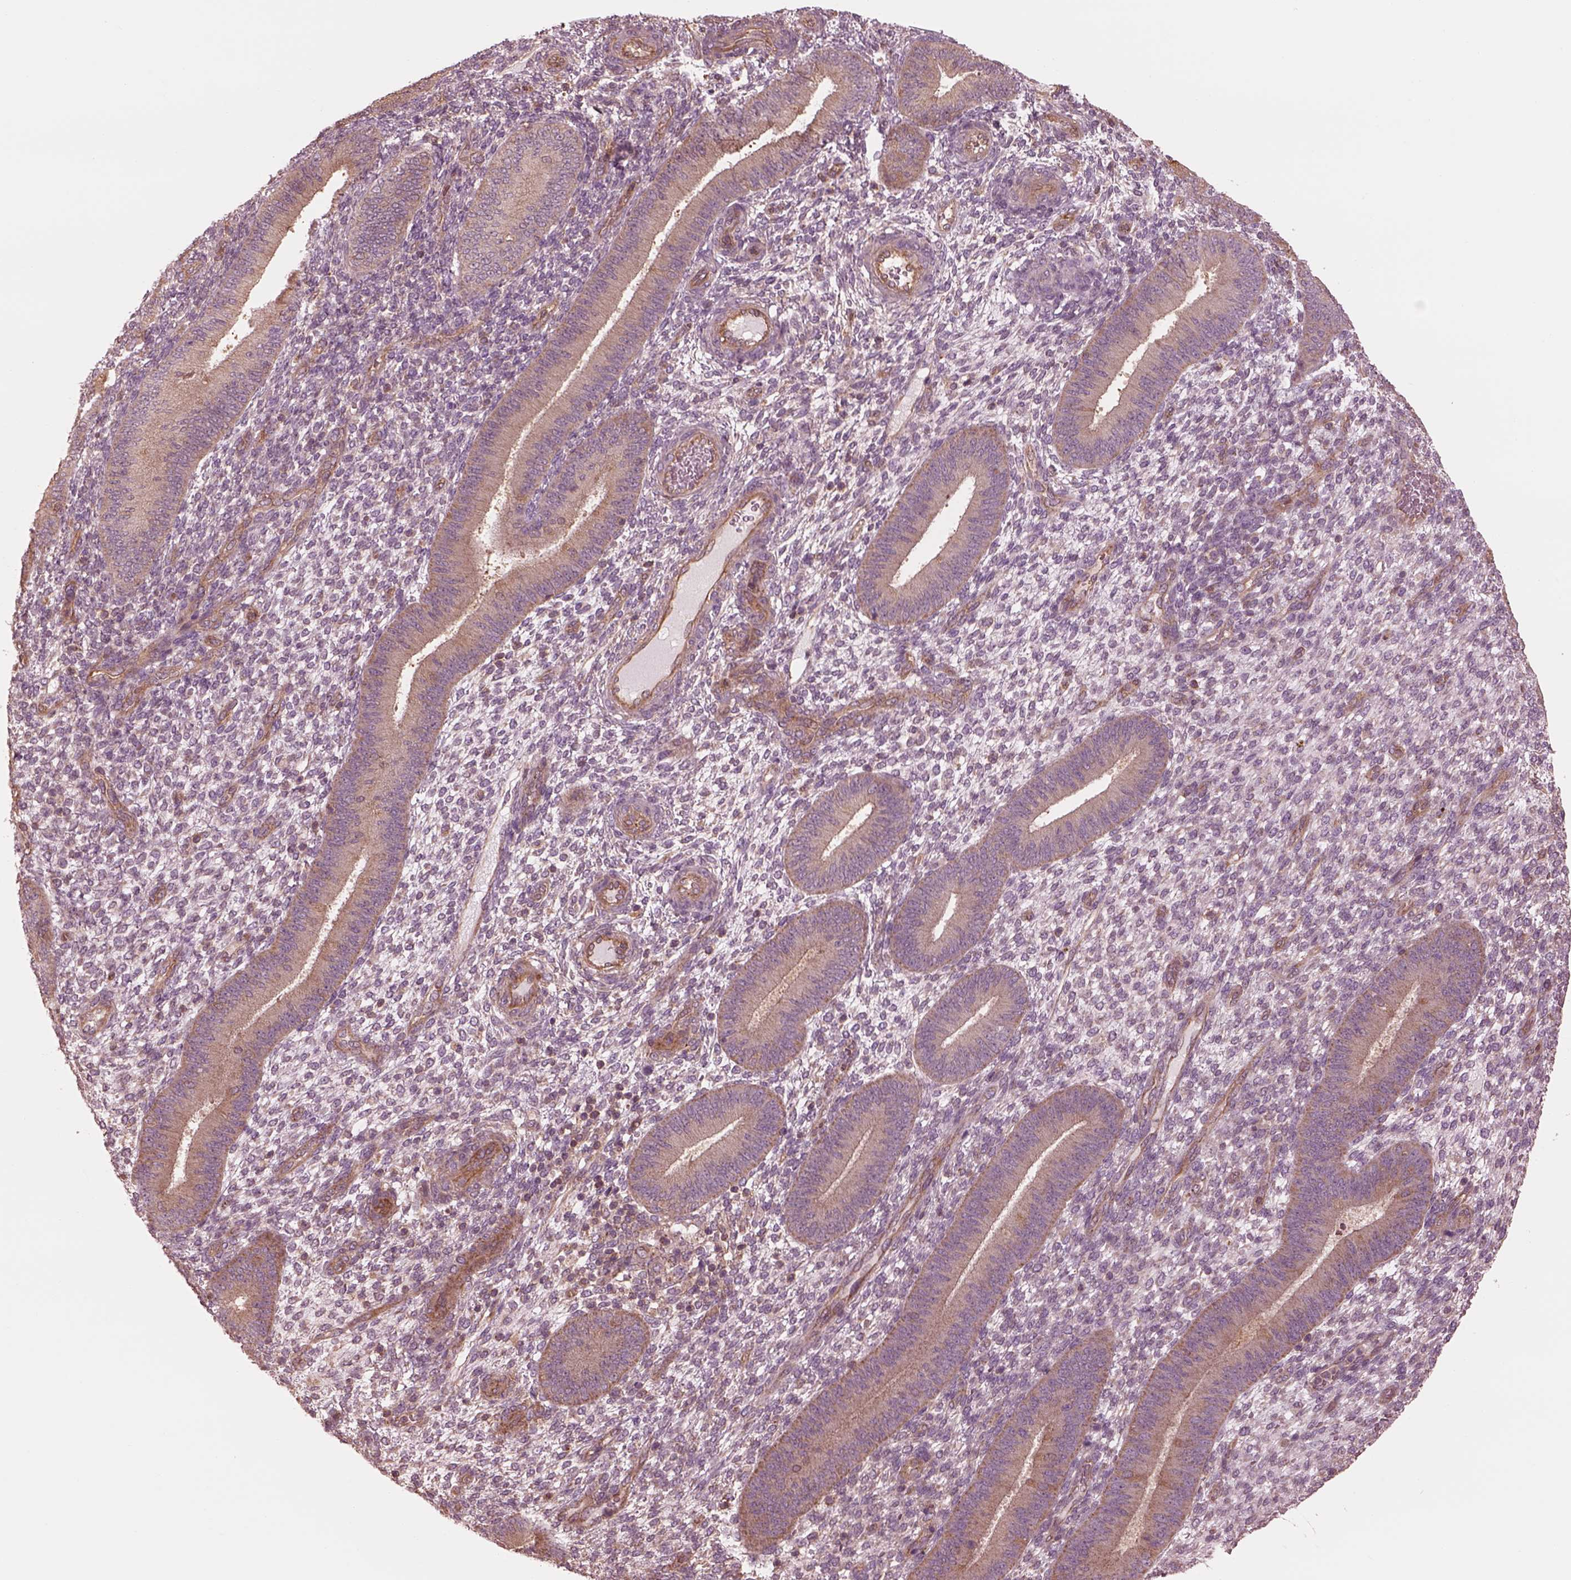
{"staining": {"intensity": "weak", "quantity": "<25%", "location": "cytoplasmic/membranous"}, "tissue": "endometrium", "cell_type": "Cells in endometrial stroma", "image_type": "normal", "snomed": [{"axis": "morphology", "description": "Normal tissue, NOS"}, {"axis": "topography", "description": "Endometrium"}], "caption": "Endometrium stained for a protein using immunohistochemistry (IHC) displays no positivity cells in endometrial stroma.", "gene": "STK33", "patient": {"sex": "female", "age": 39}}